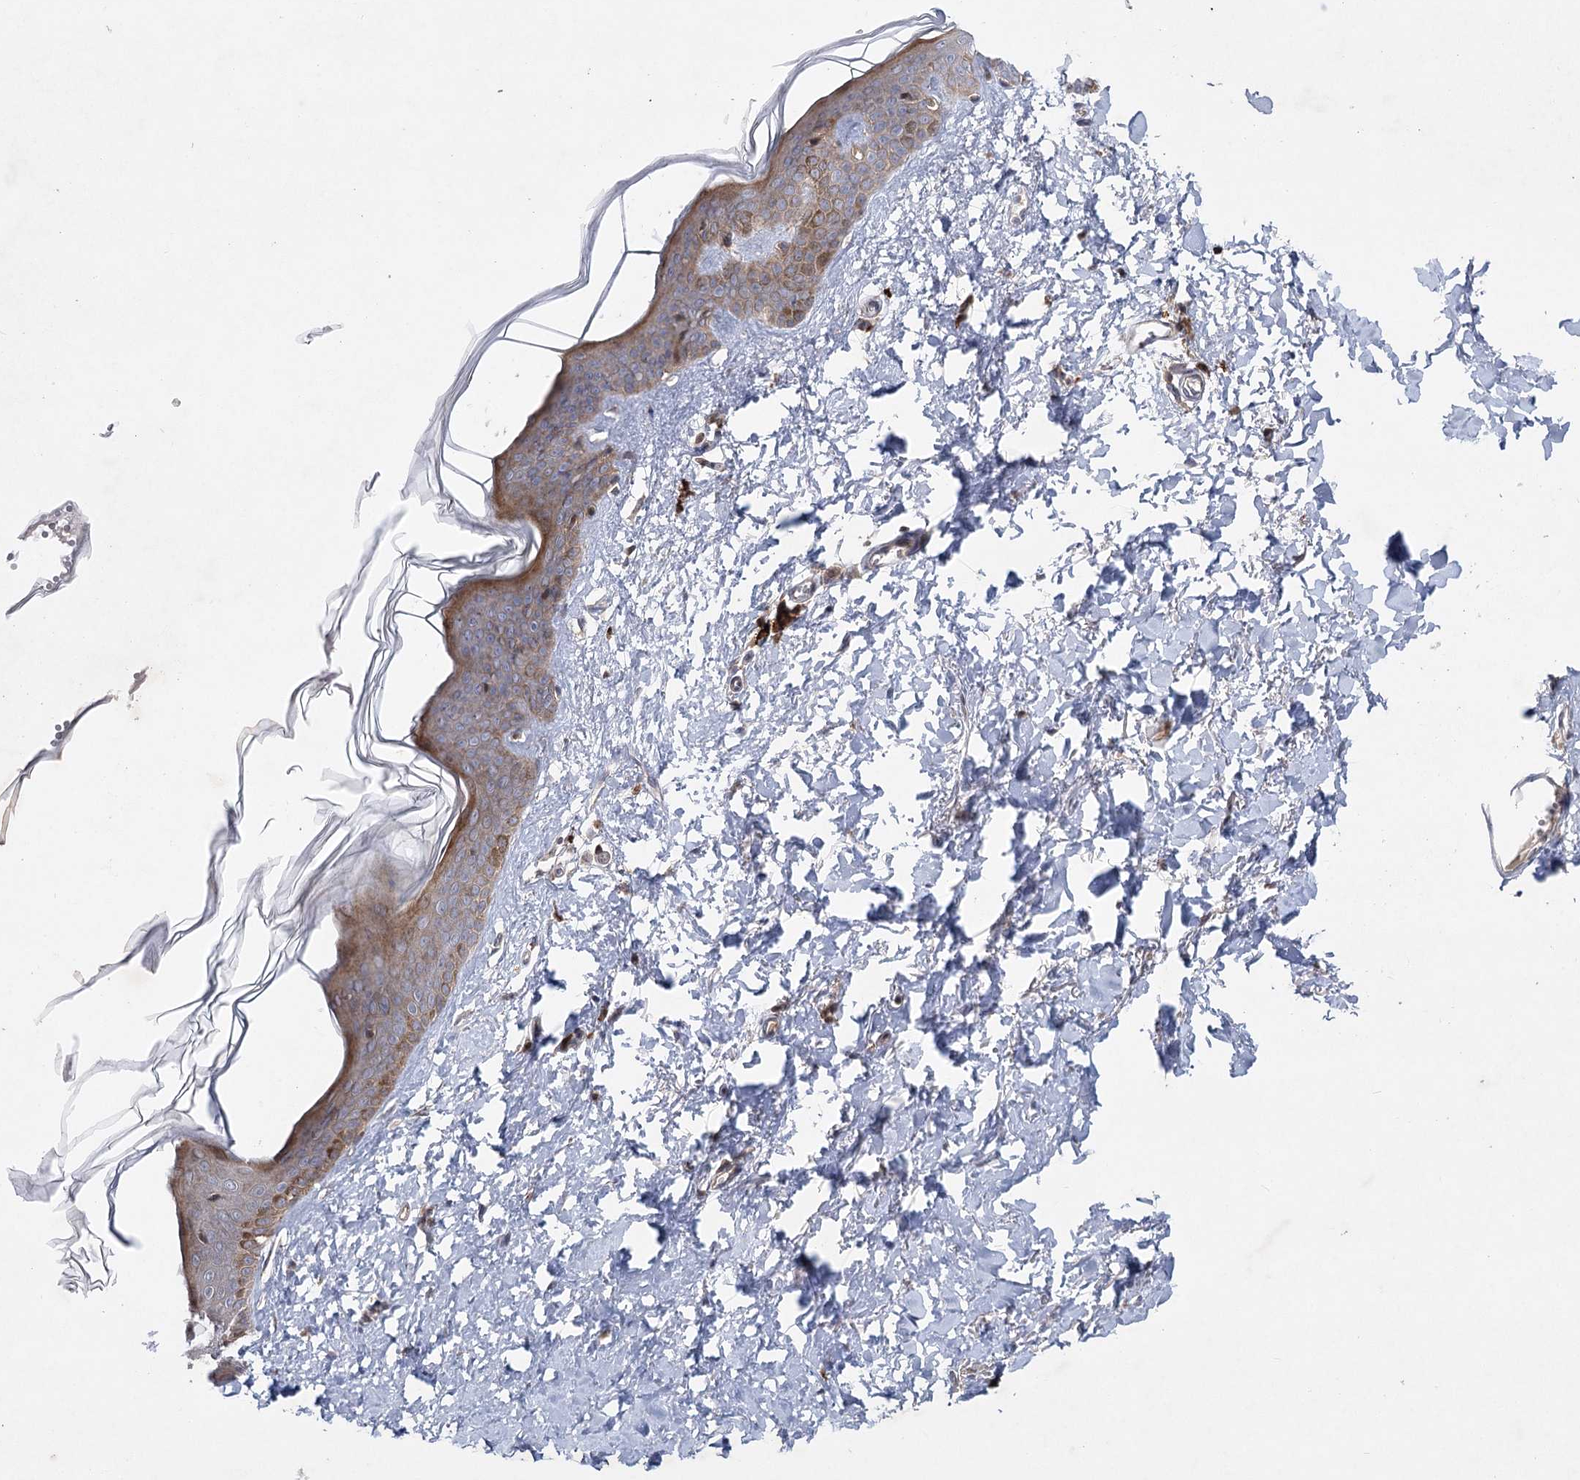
{"staining": {"intensity": "negative", "quantity": "none", "location": "none"}, "tissue": "skin", "cell_type": "Fibroblasts", "image_type": "normal", "snomed": [{"axis": "morphology", "description": "Normal tissue, NOS"}, {"axis": "topography", "description": "Skin"}], "caption": "DAB (3,3'-diaminobenzidine) immunohistochemical staining of unremarkable skin shows no significant staining in fibroblasts. (DAB IHC, high magnification).", "gene": "MAP3K13", "patient": {"sex": "female", "age": 46}}